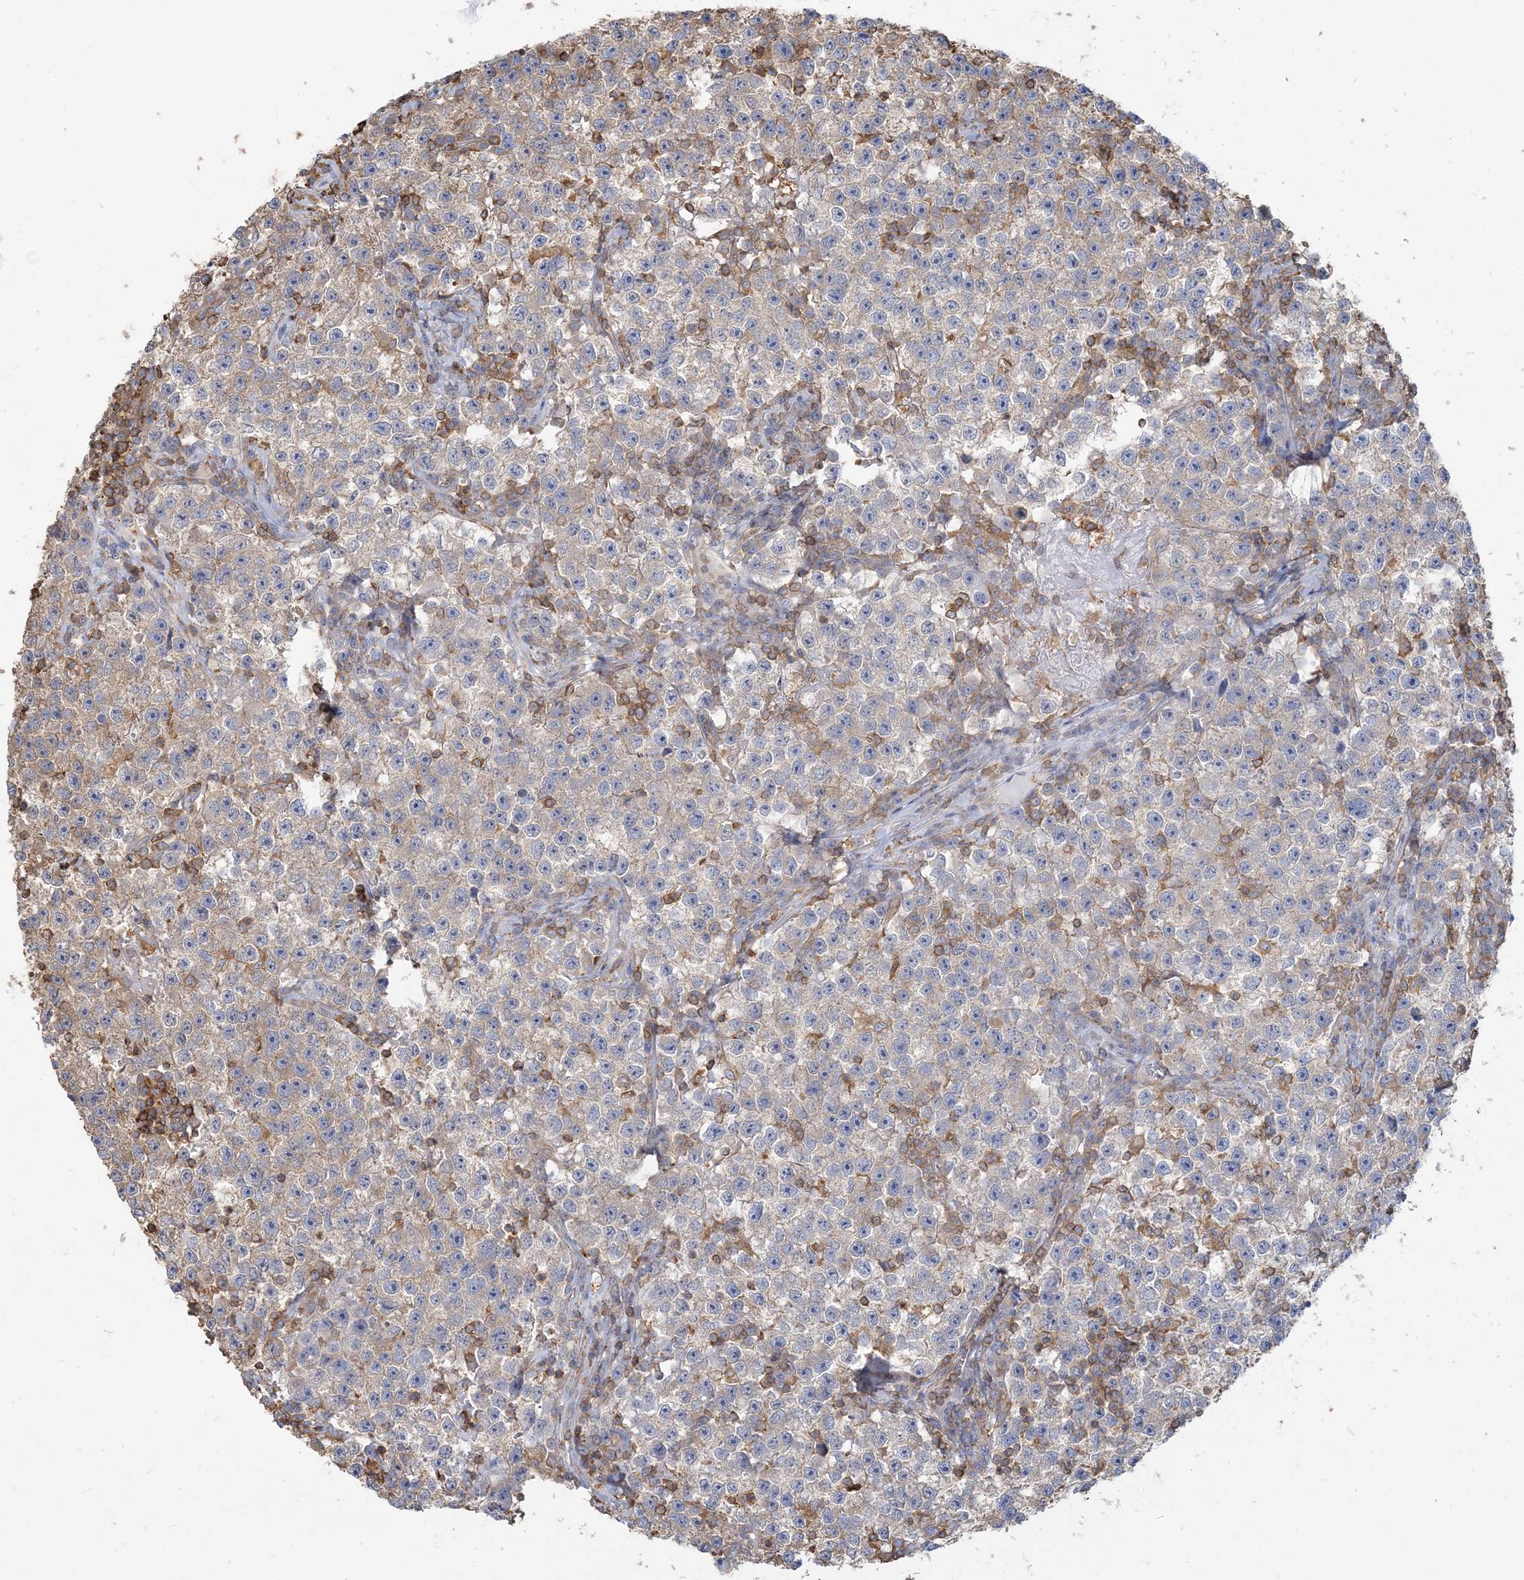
{"staining": {"intensity": "weak", "quantity": "25%-75%", "location": "cytoplasmic/membranous"}, "tissue": "testis cancer", "cell_type": "Tumor cells", "image_type": "cancer", "snomed": [{"axis": "morphology", "description": "Seminoma, NOS"}, {"axis": "topography", "description": "Testis"}], "caption": "Immunohistochemical staining of human testis cancer exhibits low levels of weak cytoplasmic/membranous positivity in about 25%-75% of tumor cells.", "gene": "ANKS1A", "patient": {"sex": "male", "age": 22}}